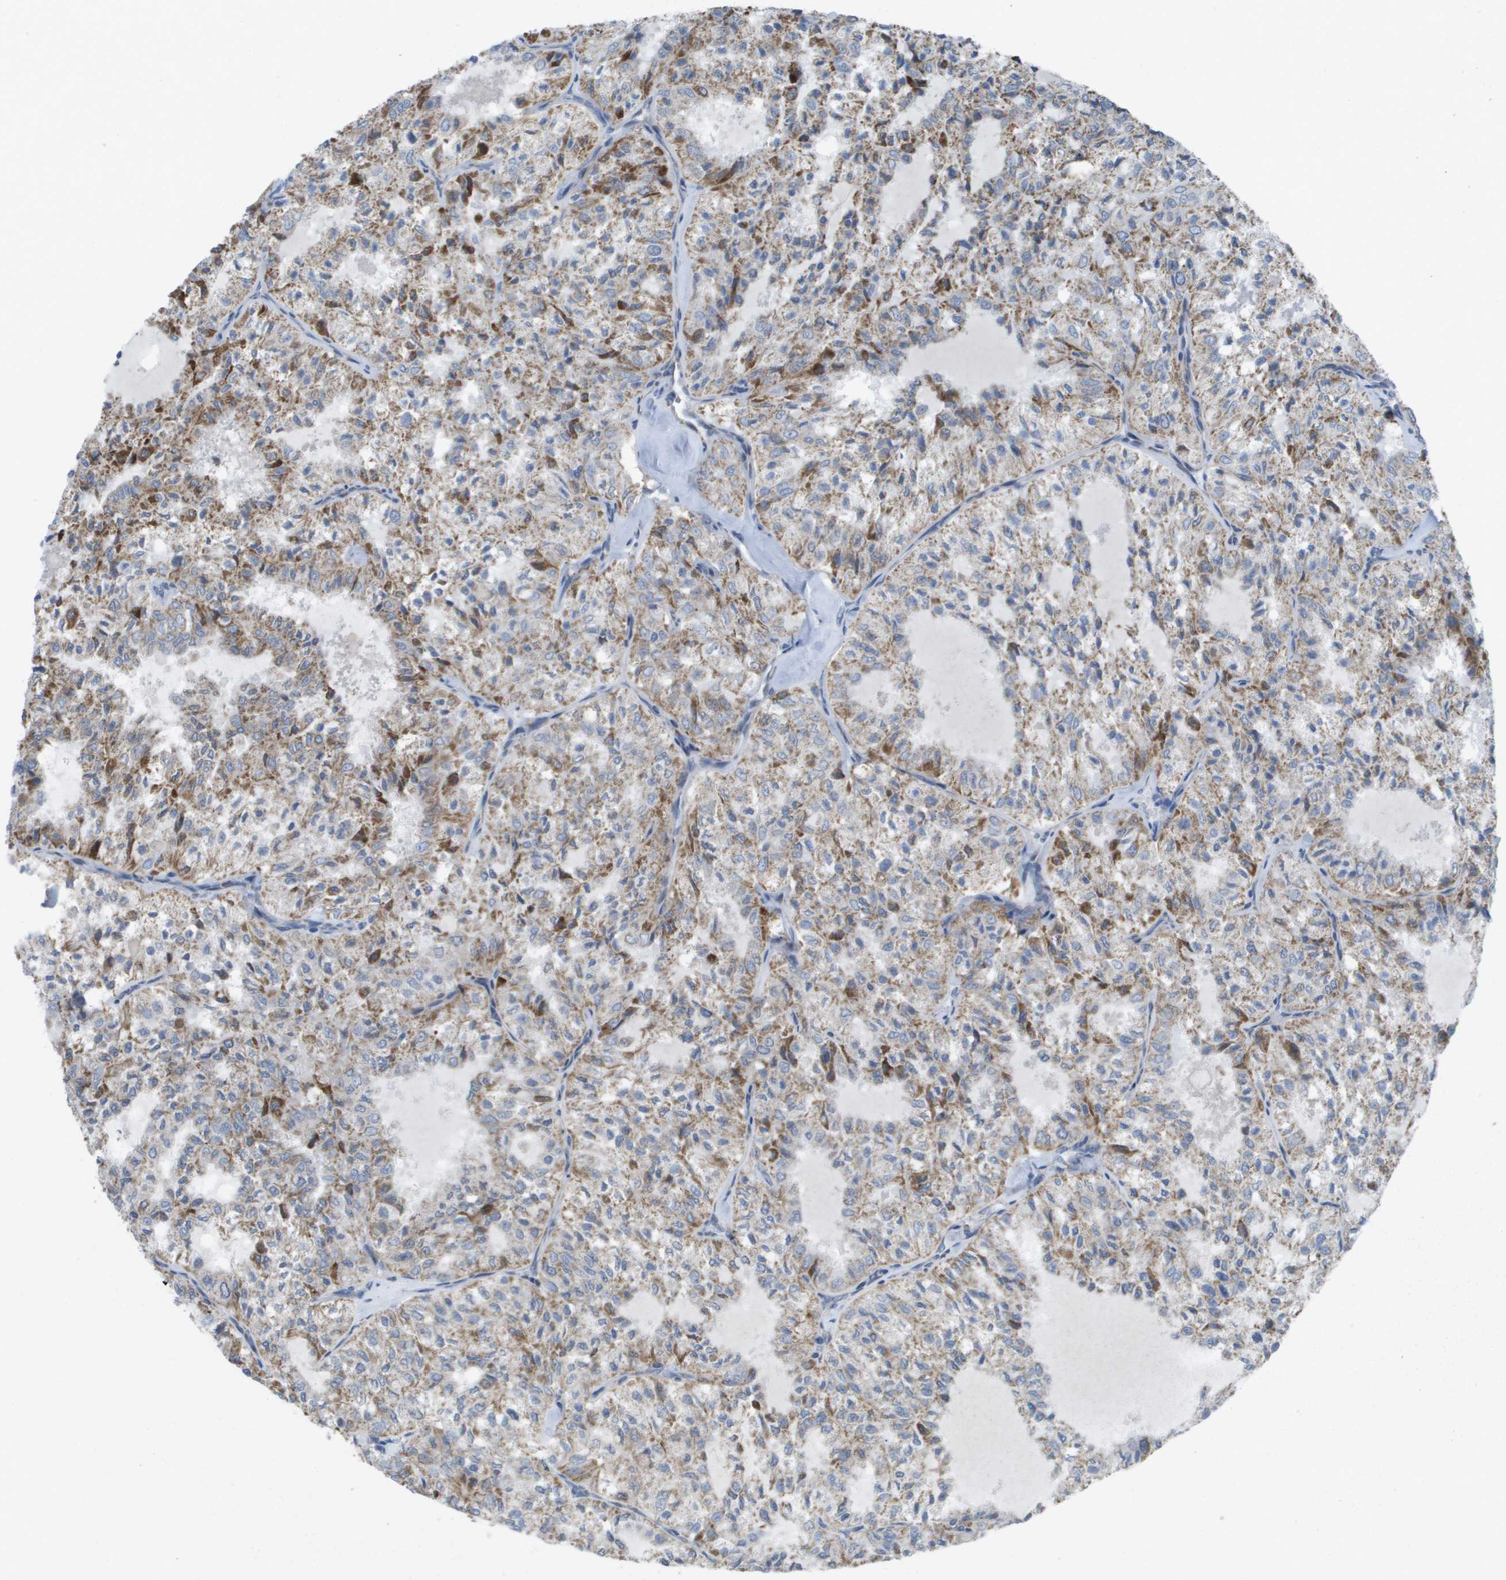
{"staining": {"intensity": "moderate", "quantity": "25%-75%", "location": "cytoplasmic/membranous"}, "tissue": "thyroid cancer", "cell_type": "Tumor cells", "image_type": "cancer", "snomed": [{"axis": "morphology", "description": "Follicular adenoma carcinoma, NOS"}, {"axis": "topography", "description": "Thyroid gland"}], "caption": "An image showing moderate cytoplasmic/membranous expression in about 25%-75% of tumor cells in thyroid cancer, as visualized by brown immunohistochemical staining.", "gene": "TMEM223", "patient": {"sex": "male", "age": 75}}